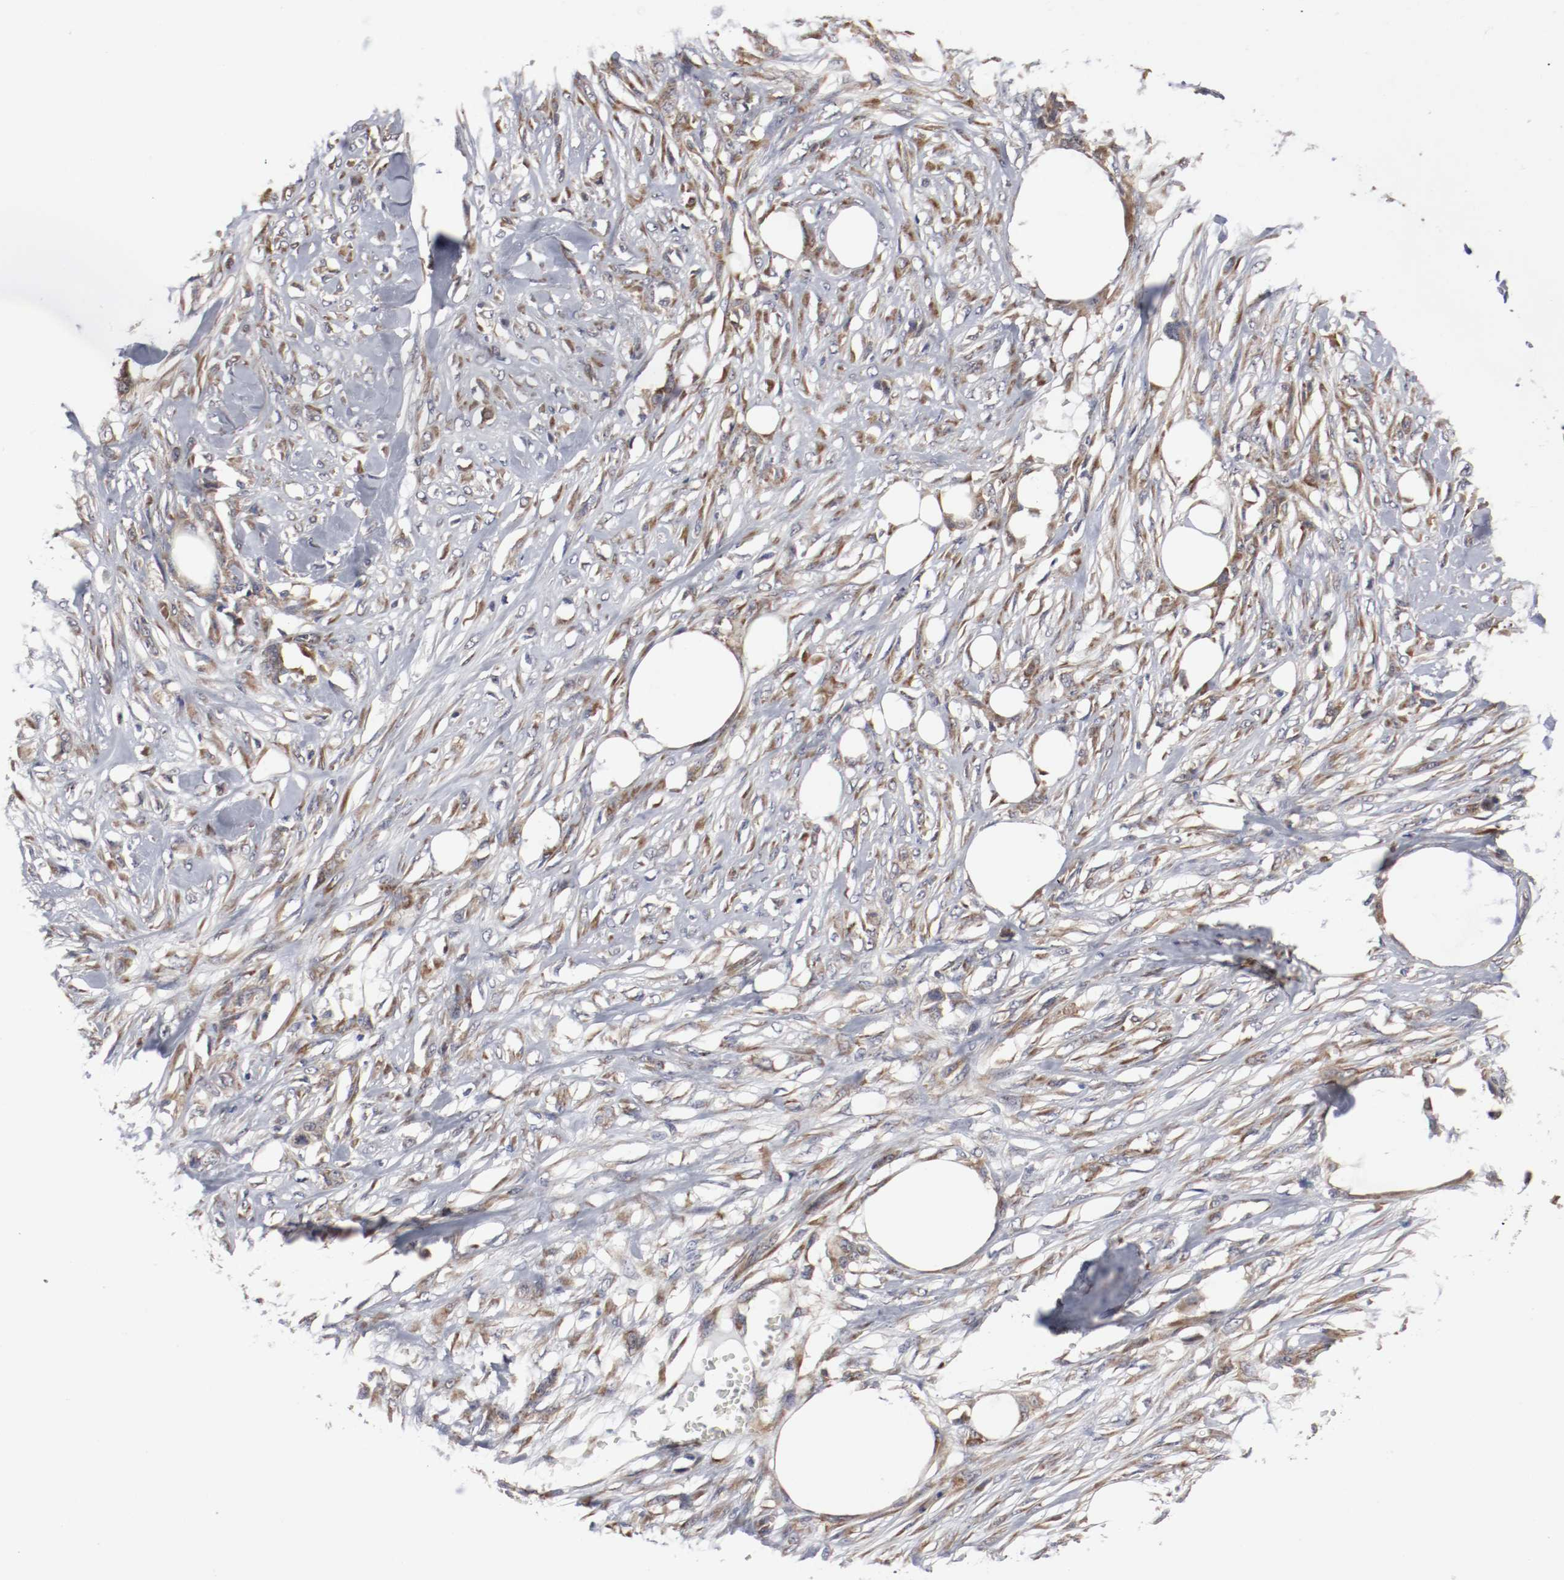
{"staining": {"intensity": "weak", "quantity": ">75%", "location": "cytoplasmic/membranous"}, "tissue": "skin cancer", "cell_type": "Tumor cells", "image_type": "cancer", "snomed": [{"axis": "morphology", "description": "Normal tissue, NOS"}, {"axis": "morphology", "description": "Squamous cell carcinoma, NOS"}, {"axis": "topography", "description": "Skin"}], "caption": "Human skin cancer (squamous cell carcinoma) stained for a protein (brown) exhibits weak cytoplasmic/membranous positive positivity in about >75% of tumor cells.", "gene": "FKBP3", "patient": {"sex": "female", "age": 59}}